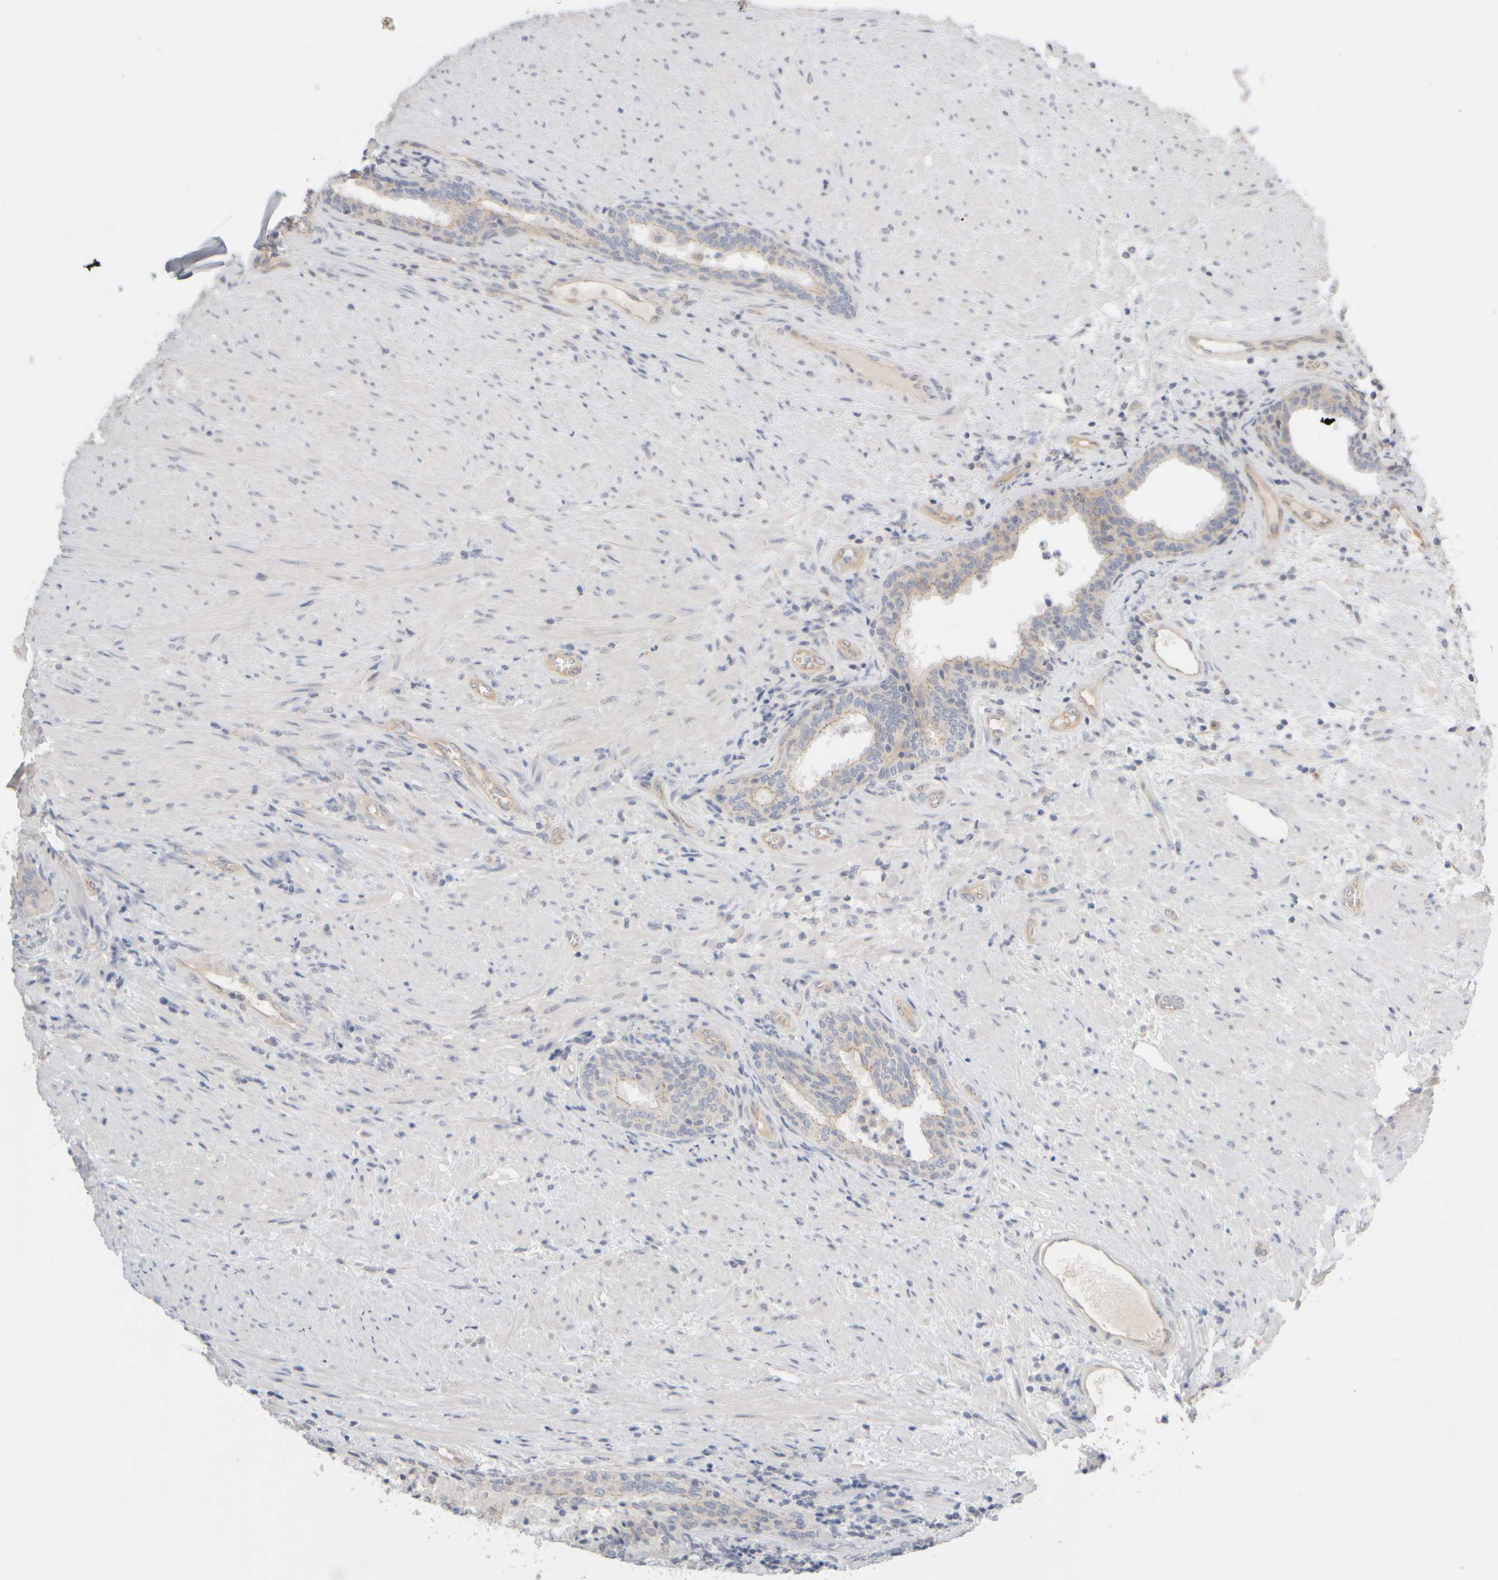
{"staining": {"intensity": "negative", "quantity": "none", "location": "none"}, "tissue": "prostate", "cell_type": "Glandular cells", "image_type": "normal", "snomed": [{"axis": "morphology", "description": "Normal tissue, NOS"}, {"axis": "topography", "description": "Prostate"}], "caption": "The IHC image has no significant positivity in glandular cells of prostate.", "gene": "GOPC", "patient": {"sex": "male", "age": 76}}